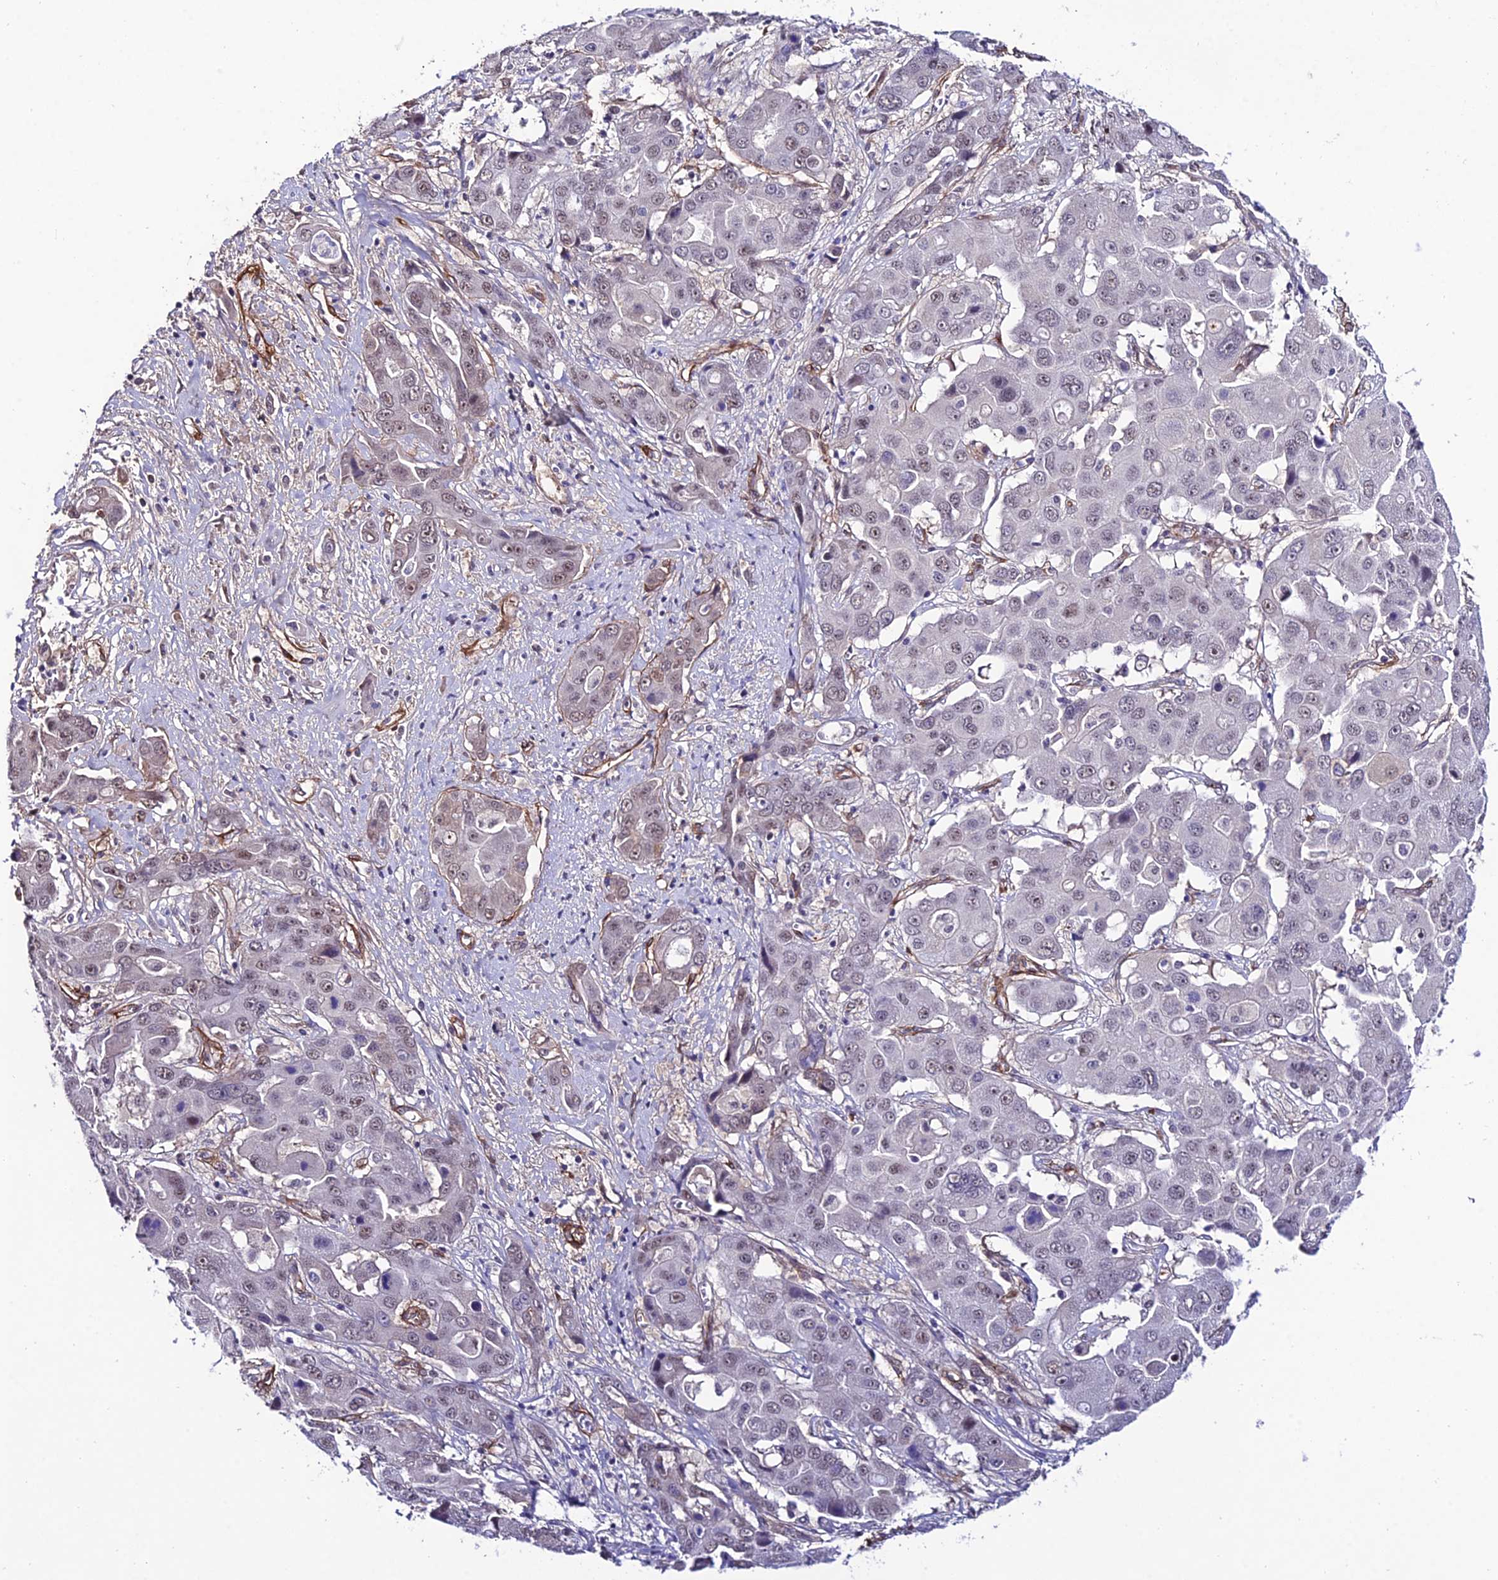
{"staining": {"intensity": "weak", "quantity": "<25%", "location": "nuclear"}, "tissue": "liver cancer", "cell_type": "Tumor cells", "image_type": "cancer", "snomed": [{"axis": "morphology", "description": "Cholangiocarcinoma"}, {"axis": "topography", "description": "Liver"}], "caption": "Immunohistochemistry image of neoplastic tissue: liver cancer stained with DAB (3,3'-diaminobenzidine) reveals no significant protein expression in tumor cells.", "gene": "SYT15", "patient": {"sex": "male", "age": 67}}